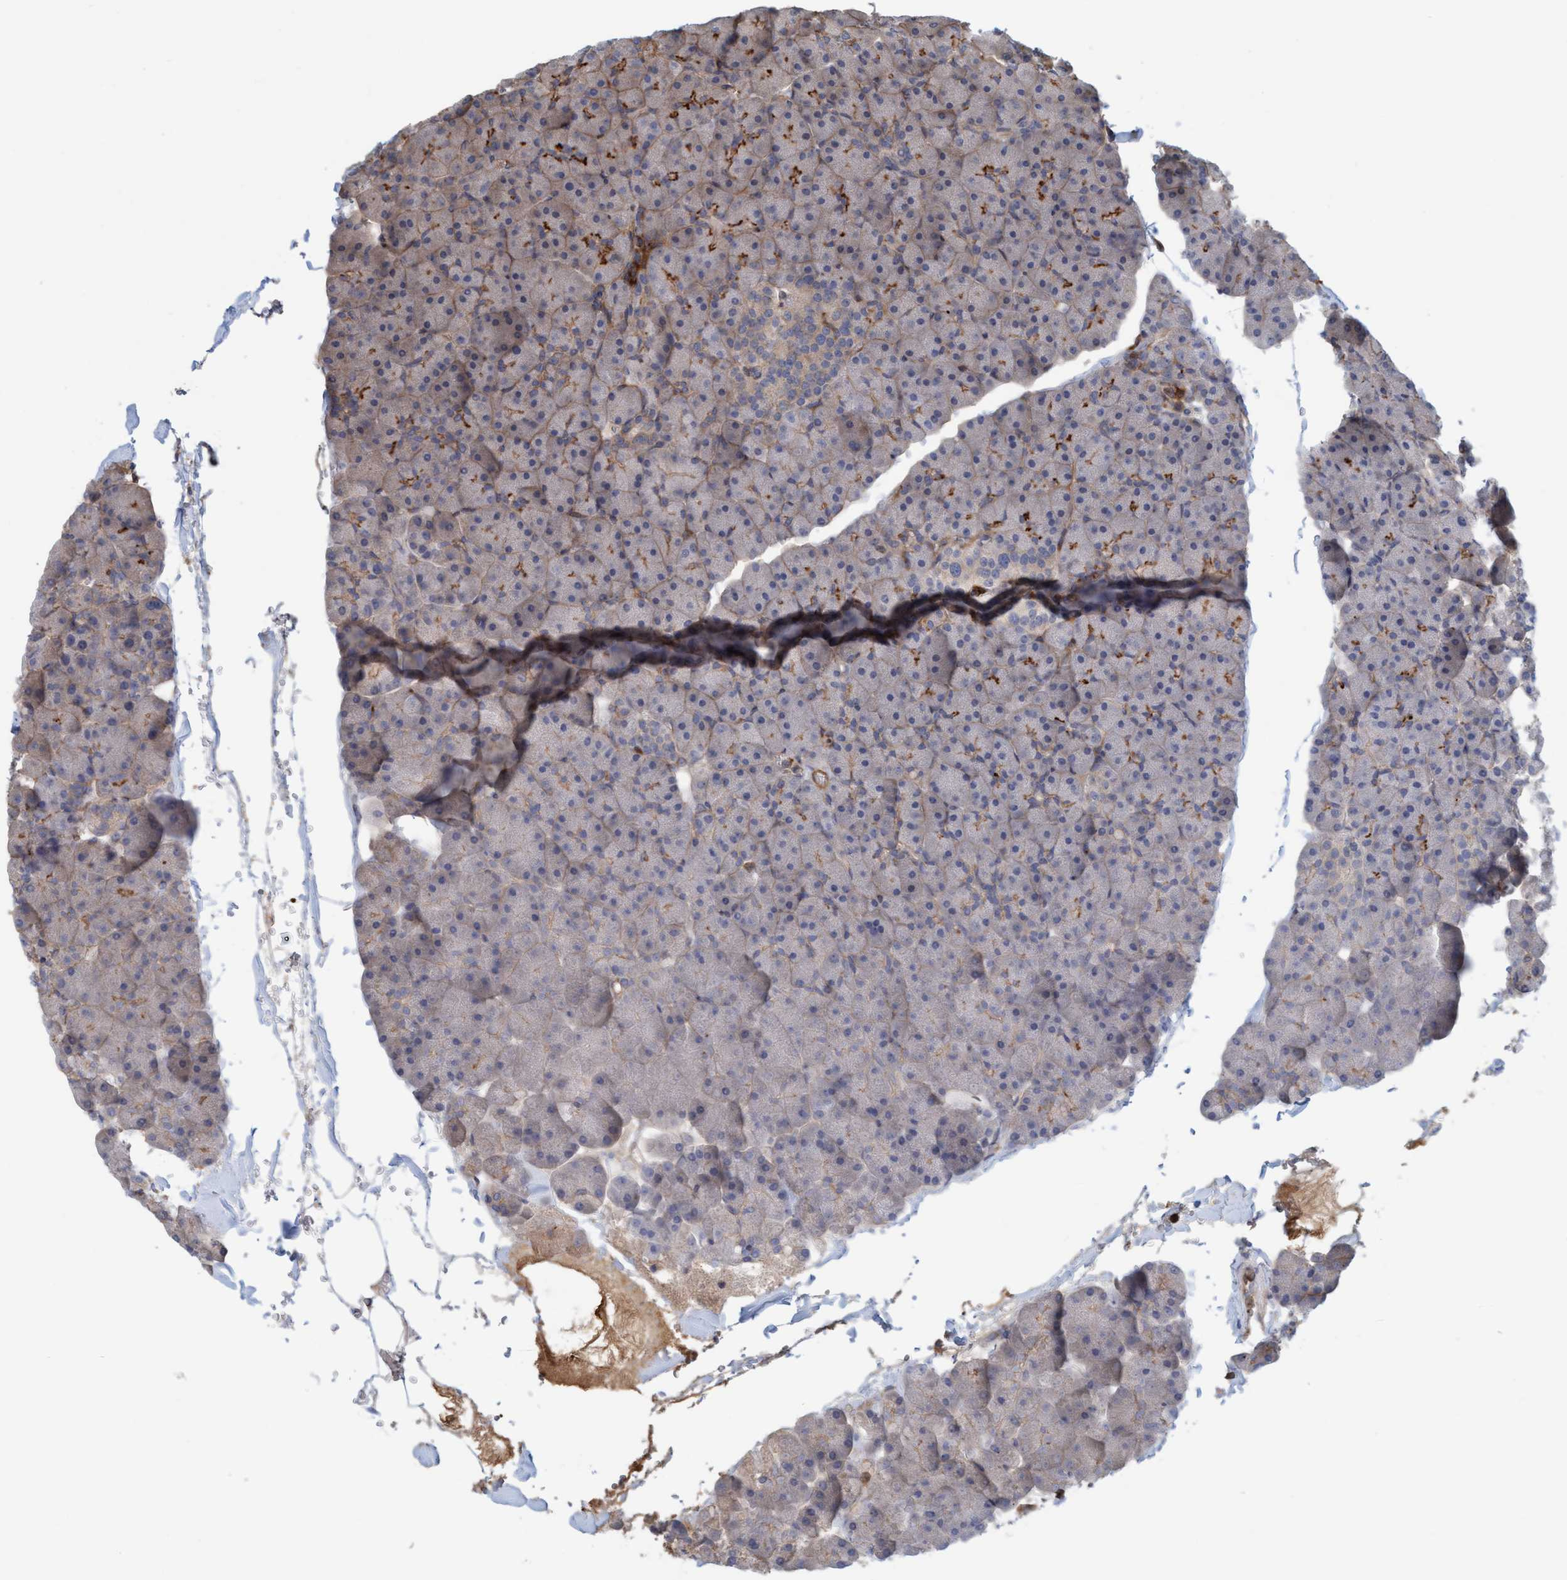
{"staining": {"intensity": "strong", "quantity": "<25%", "location": "cytoplasmic/membranous"}, "tissue": "pancreas", "cell_type": "Exocrine glandular cells", "image_type": "normal", "snomed": [{"axis": "morphology", "description": "Normal tissue, NOS"}, {"axis": "topography", "description": "Pancreas"}], "caption": "Immunohistochemical staining of normal human pancreas displays medium levels of strong cytoplasmic/membranous staining in approximately <25% of exocrine glandular cells. The staining was performed using DAB (3,3'-diaminobenzidine) to visualize the protein expression in brown, while the nuclei were stained in blue with hematoxylin (Magnification: 20x).", "gene": "SPECC1", "patient": {"sex": "male", "age": 35}}